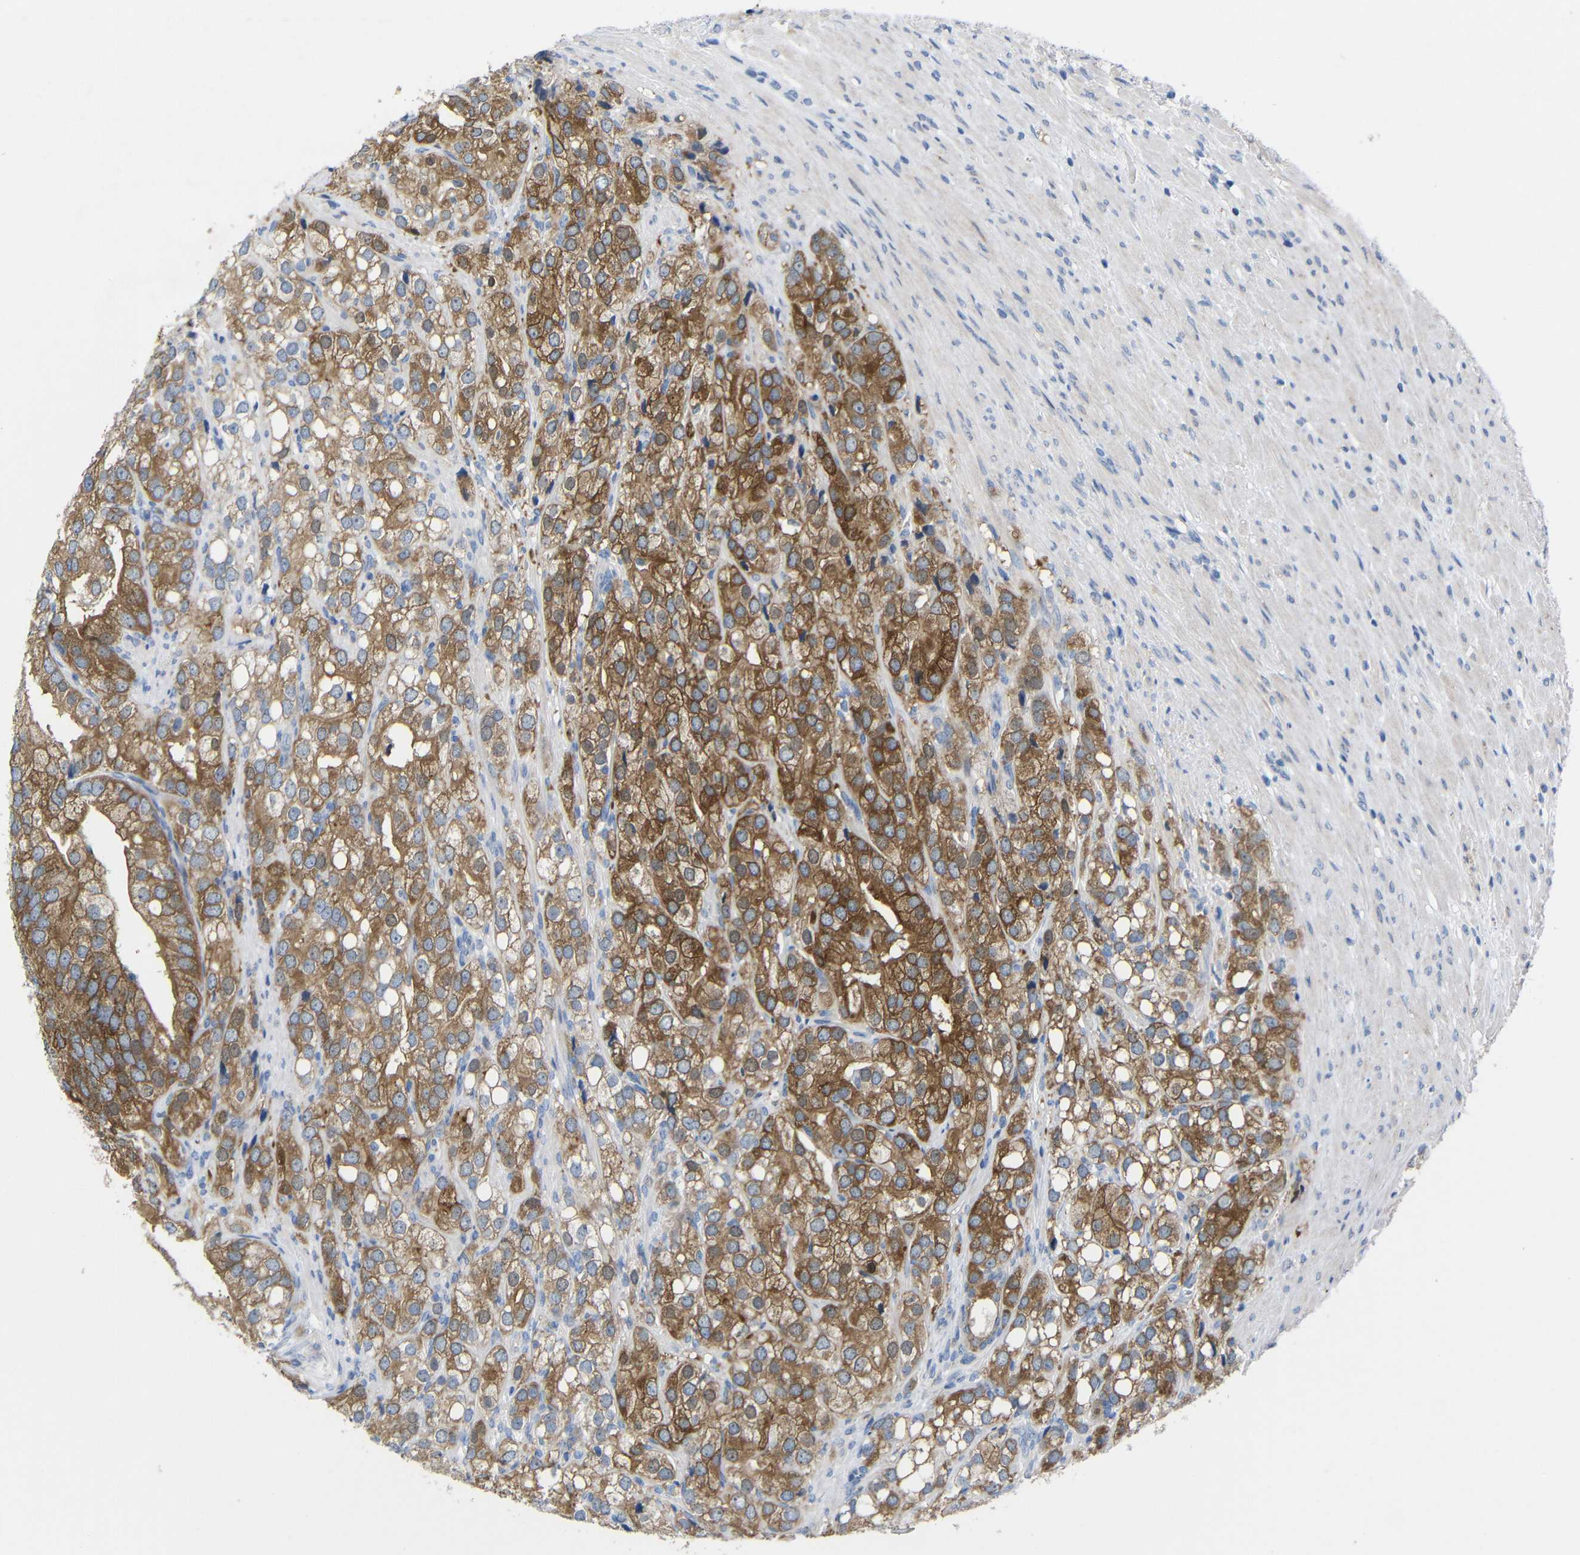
{"staining": {"intensity": "moderate", "quantity": ">75%", "location": "cytoplasmic/membranous"}, "tissue": "prostate cancer", "cell_type": "Tumor cells", "image_type": "cancer", "snomed": [{"axis": "morphology", "description": "Adenocarcinoma, Low grade"}, {"axis": "topography", "description": "Prostate"}], "caption": "Approximately >75% of tumor cells in prostate cancer (low-grade adenocarcinoma) reveal moderate cytoplasmic/membranous protein staining as visualized by brown immunohistochemical staining.", "gene": "CMTM1", "patient": {"sex": "male", "age": 69}}